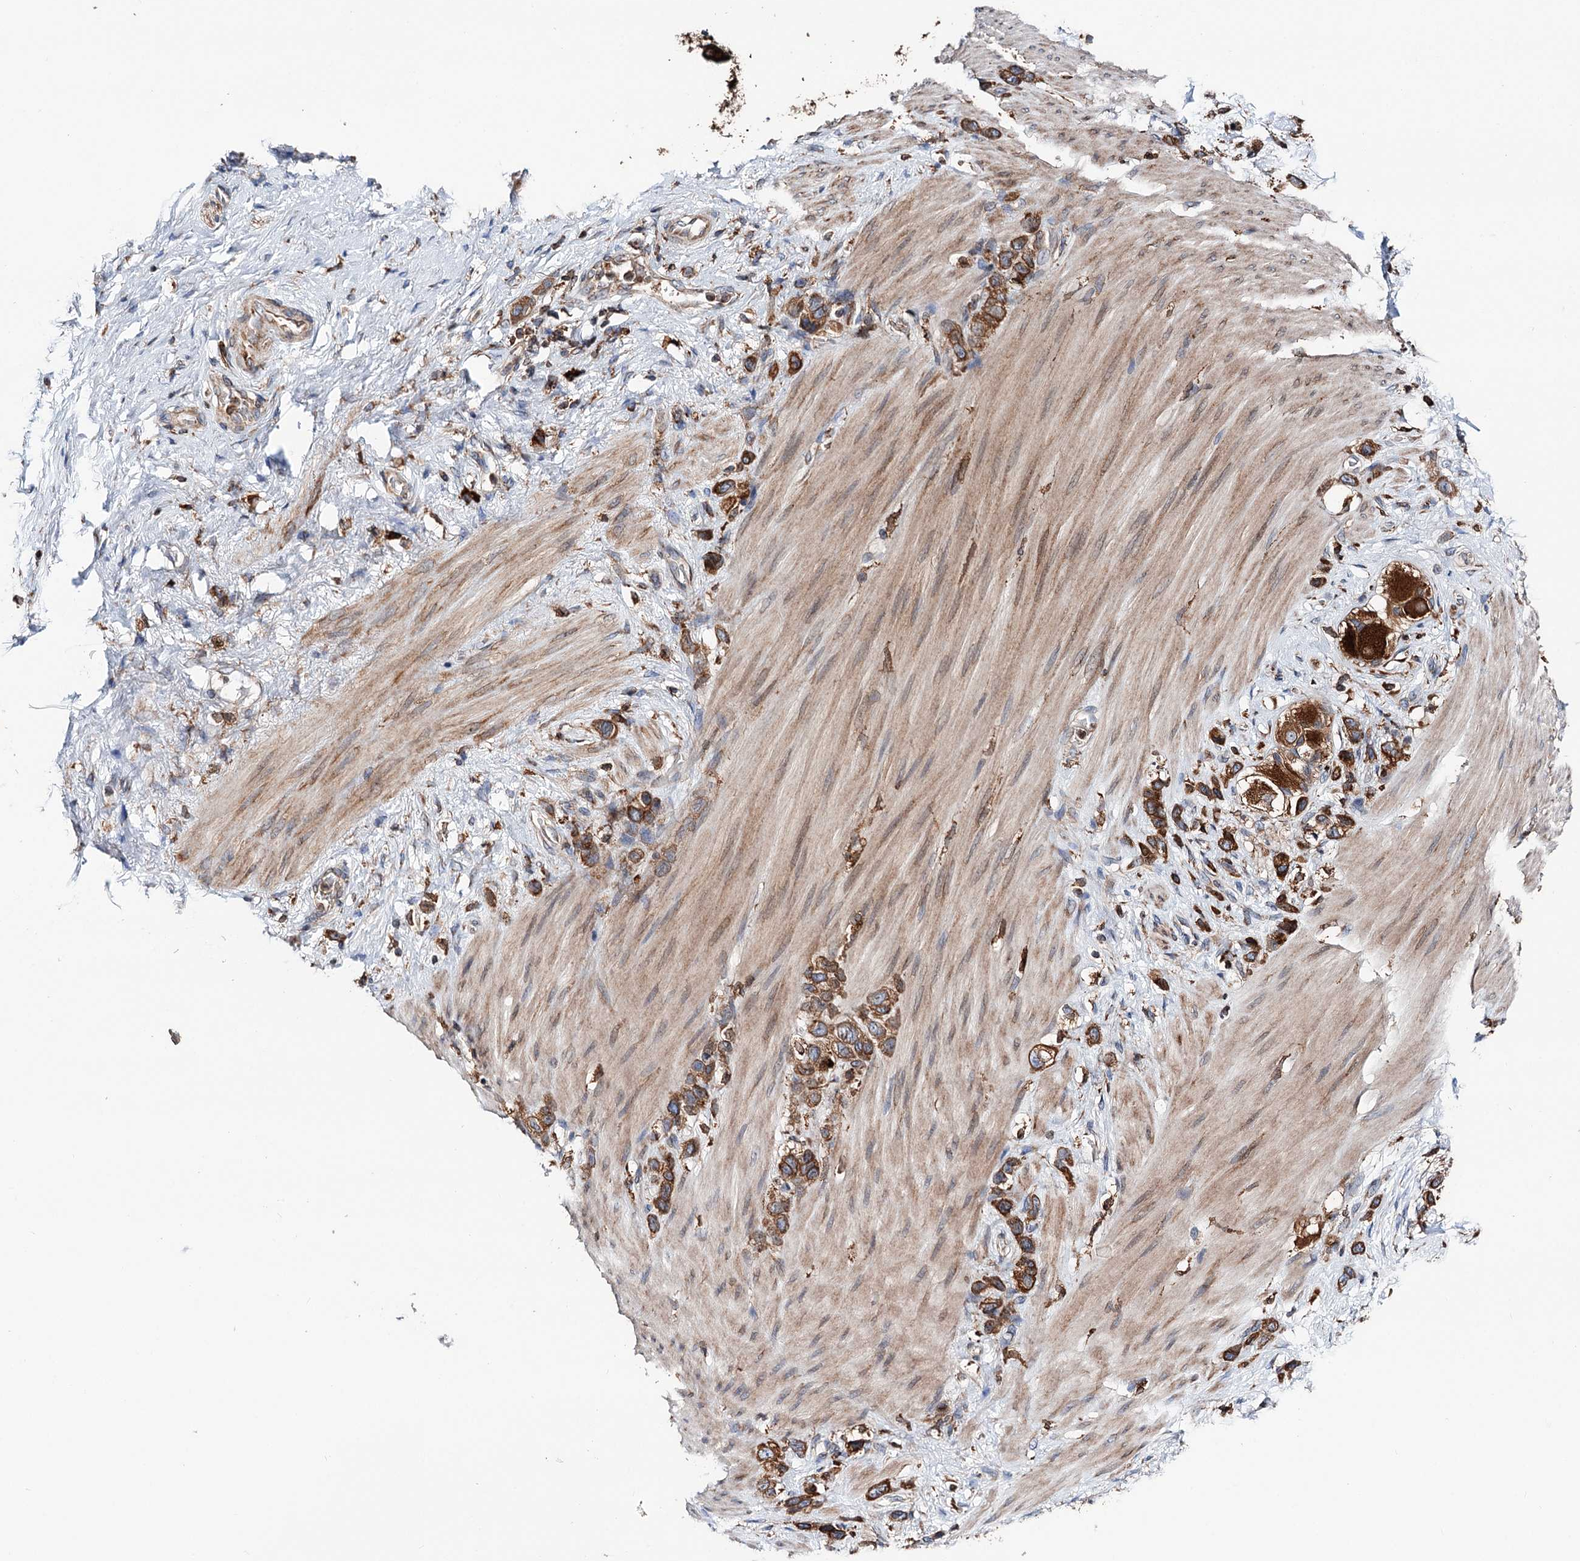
{"staining": {"intensity": "strong", "quantity": "25%-75%", "location": "cytoplasmic/membranous"}, "tissue": "stomach cancer", "cell_type": "Tumor cells", "image_type": "cancer", "snomed": [{"axis": "morphology", "description": "Adenocarcinoma, NOS"}, {"axis": "morphology", "description": "Adenocarcinoma, High grade"}, {"axis": "topography", "description": "Stomach, upper"}, {"axis": "topography", "description": "Stomach, lower"}], "caption": "This photomicrograph reveals immunohistochemistry (IHC) staining of human high-grade adenocarcinoma (stomach), with high strong cytoplasmic/membranous positivity in approximately 25%-75% of tumor cells.", "gene": "ERP29", "patient": {"sex": "female", "age": 65}}